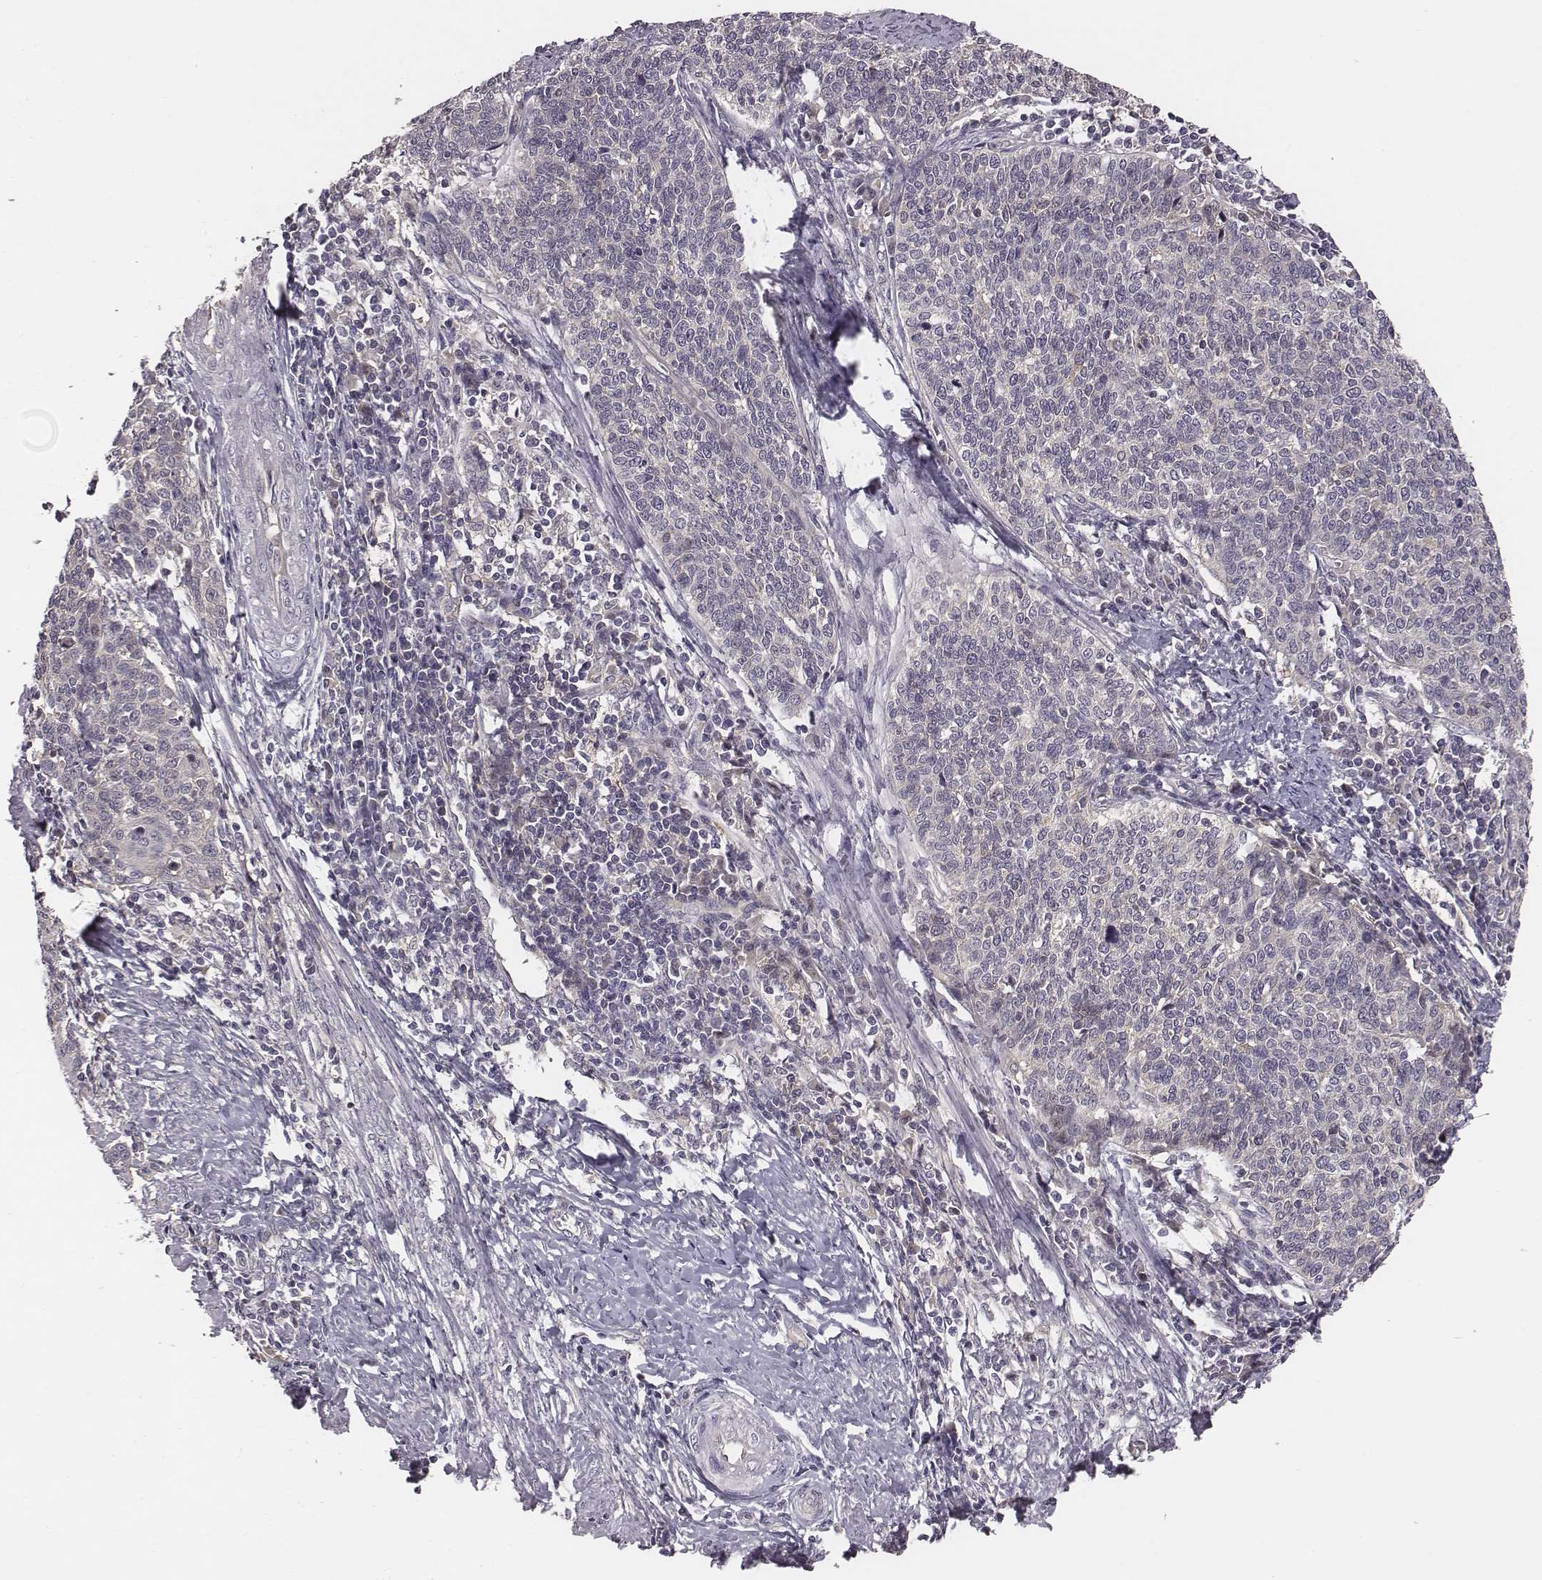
{"staining": {"intensity": "negative", "quantity": "none", "location": "none"}, "tissue": "cervical cancer", "cell_type": "Tumor cells", "image_type": "cancer", "snomed": [{"axis": "morphology", "description": "Squamous cell carcinoma, NOS"}, {"axis": "topography", "description": "Cervix"}], "caption": "This is a photomicrograph of IHC staining of cervical cancer, which shows no expression in tumor cells.", "gene": "SMURF2", "patient": {"sex": "female", "age": 39}}